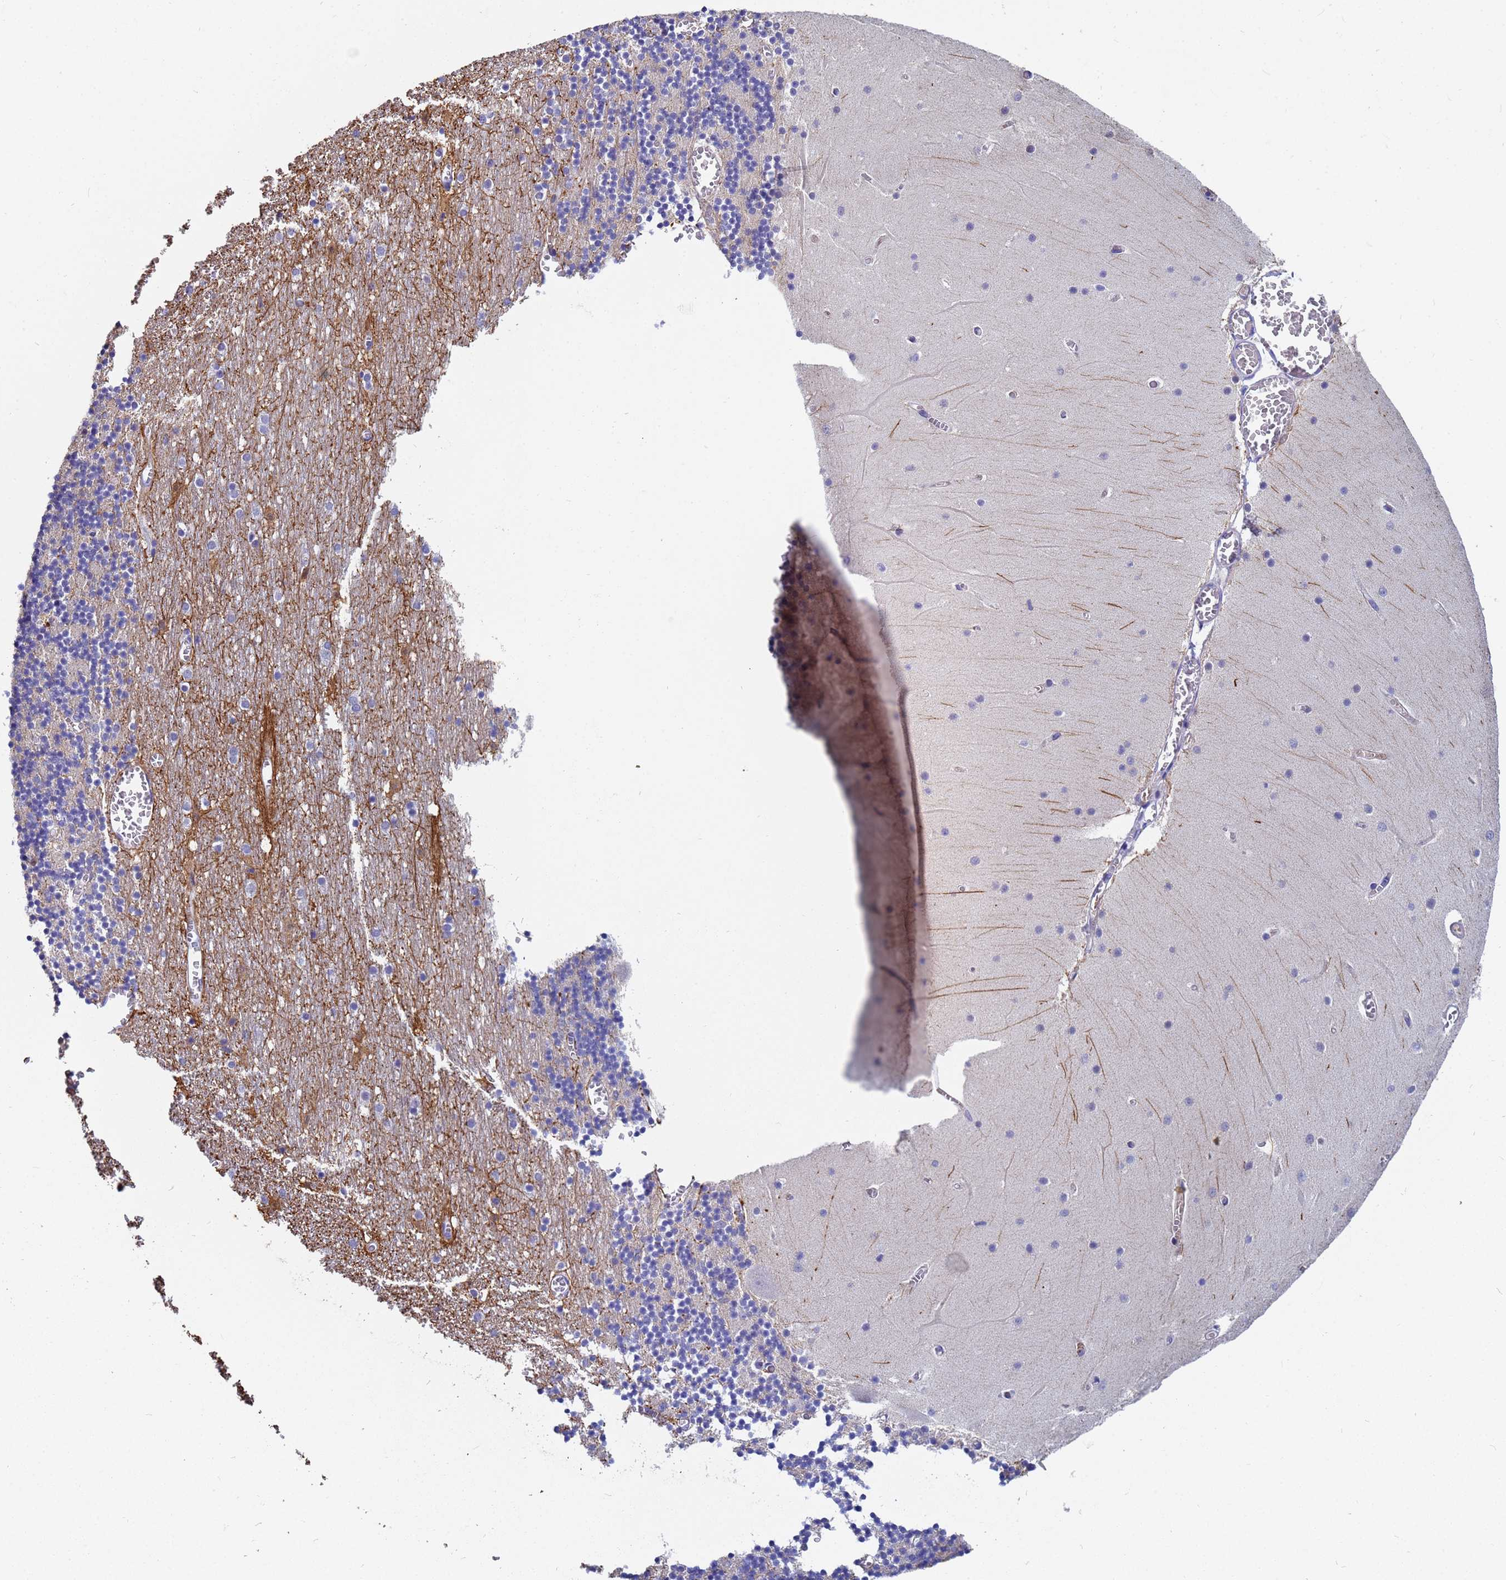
{"staining": {"intensity": "negative", "quantity": "none", "location": "none"}, "tissue": "cerebellum", "cell_type": "Cells in granular layer", "image_type": "normal", "snomed": [{"axis": "morphology", "description": "Normal tissue, NOS"}, {"axis": "topography", "description": "Cerebellum"}], "caption": "Human cerebellum stained for a protein using immunohistochemistry shows no positivity in cells in granular layer.", "gene": "IHO1", "patient": {"sex": "female", "age": 28}}